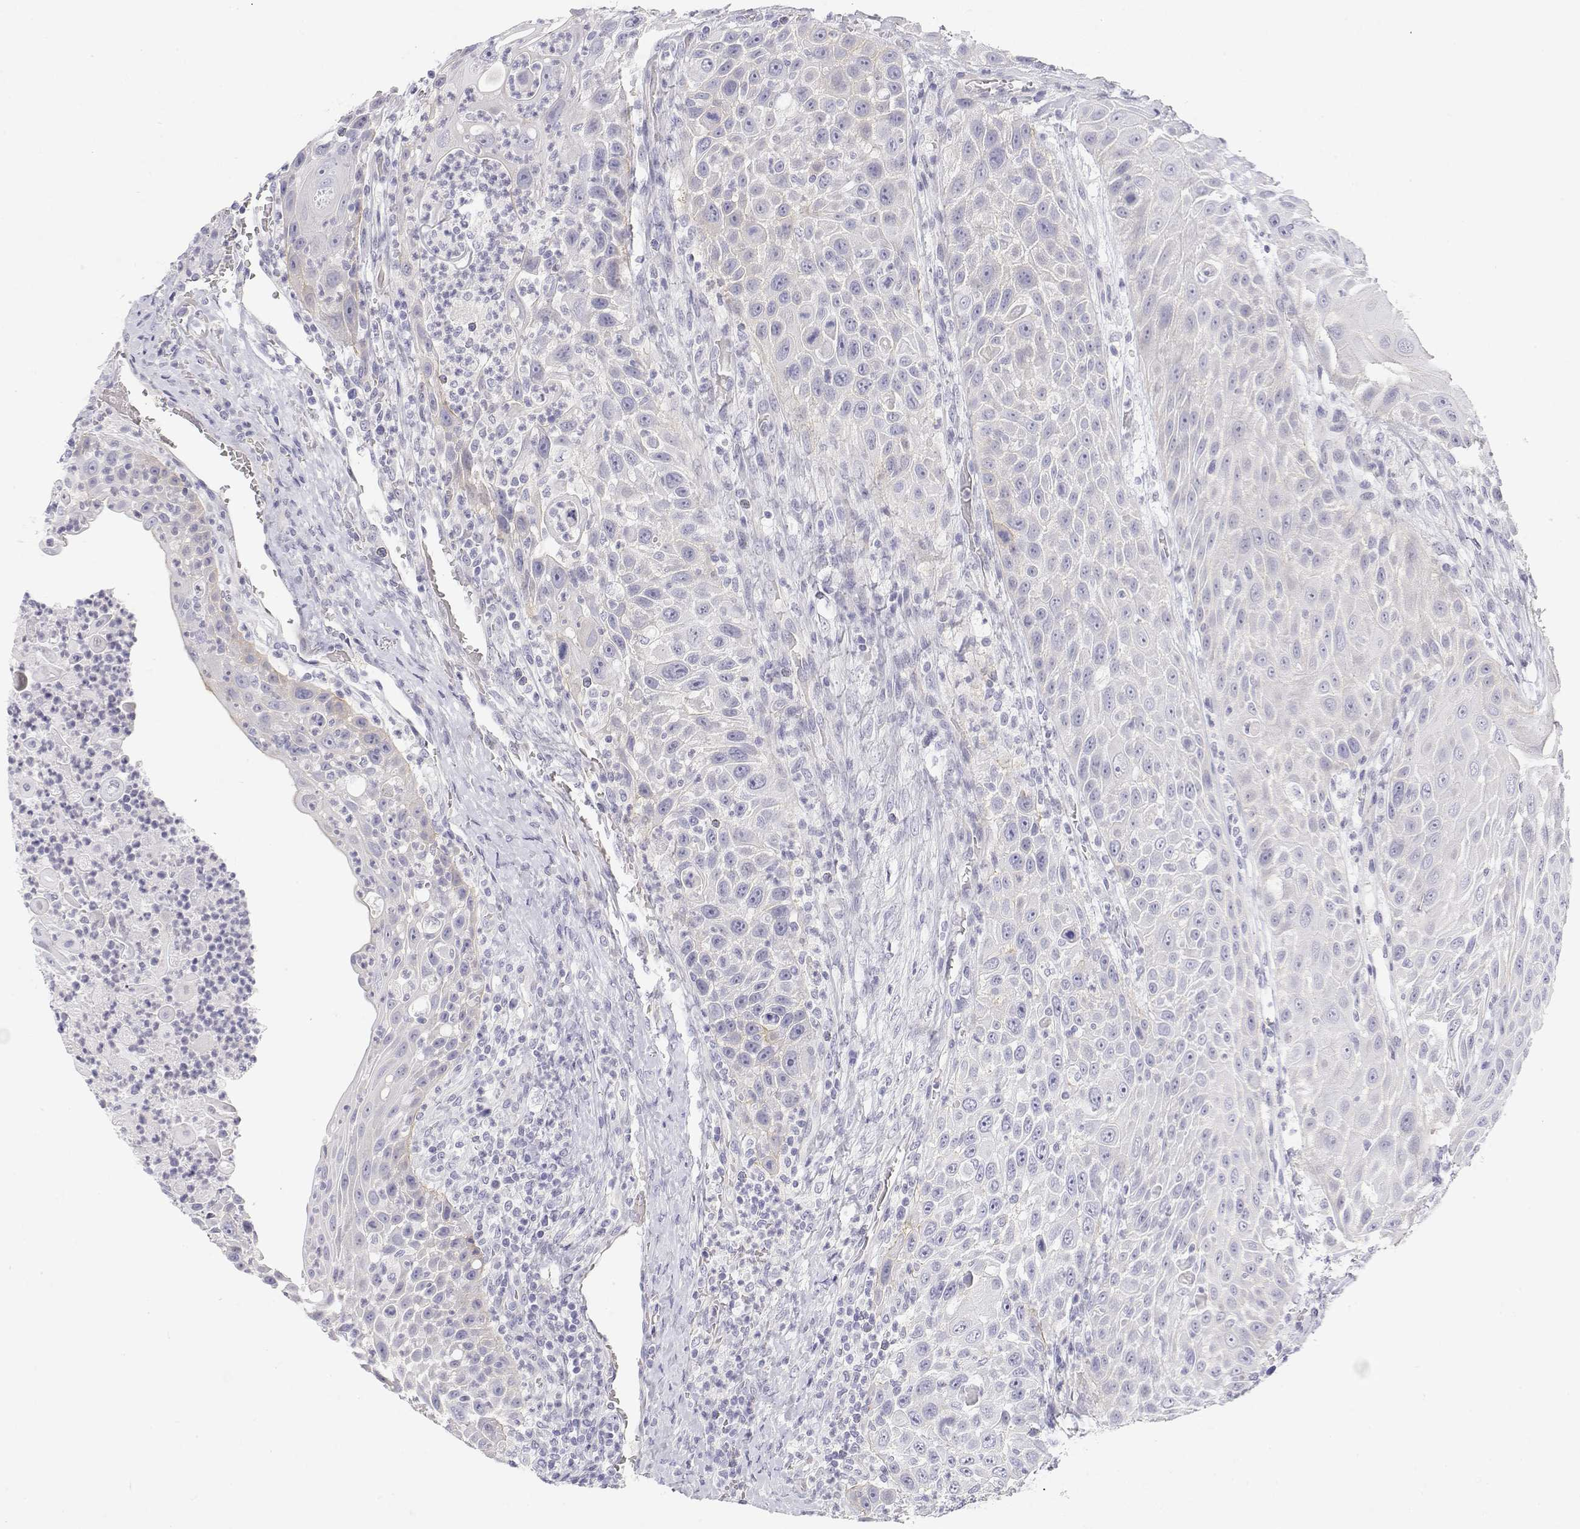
{"staining": {"intensity": "negative", "quantity": "none", "location": "none"}, "tissue": "head and neck cancer", "cell_type": "Tumor cells", "image_type": "cancer", "snomed": [{"axis": "morphology", "description": "Squamous cell carcinoma, NOS"}, {"axis": "topography", "description": "Head-Neck"}], "caption": "The micrograph demonstrates no staining of tumor cells in head and neck squamous cell carcinoma. (DAB immunohistochemistry visualized using brightfield microscopy, high magnification).", "gene": "MISP", "patient": {"sex": "male", "age": 69}}